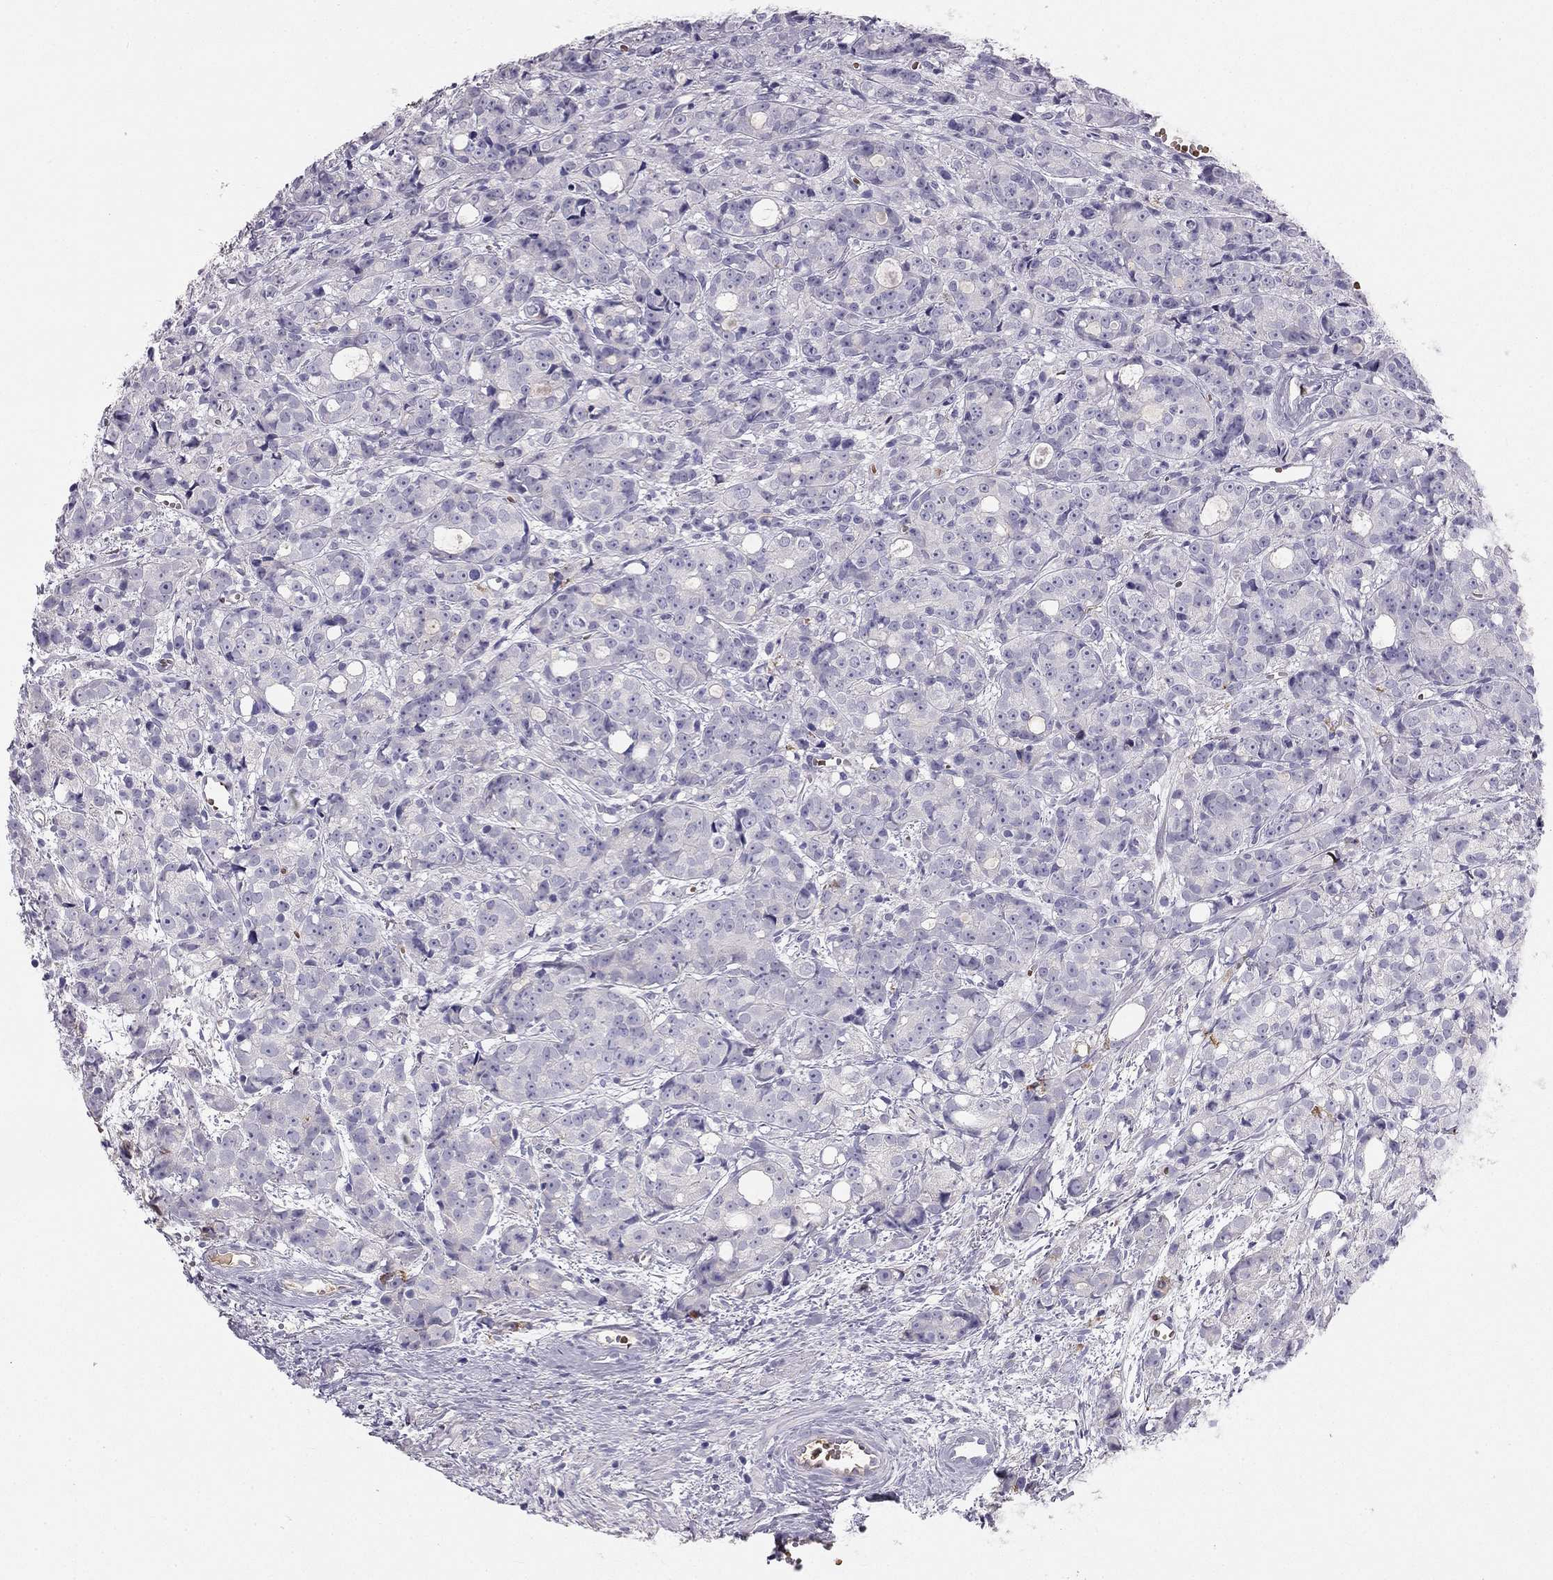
{"staining": {"intensity": "negative", "quantity": "none", "location": "none"}, "tissue": "prostate cancer", "cell_type": "Tumor cells", "image_type": "cancer", "snomed": [{"axis": "morphology", "description": "Adenocarcinoma, Medium grade"}, {"axis": "topography", "description": "Prostate"}], "caption": "Protein analysis of prostate cancer (adenocarcinoma (medium-grade)) exhibits no significant expression in tumor cells.", "gene": "RHD", "patient": {"sex": "male", "age": 74}}